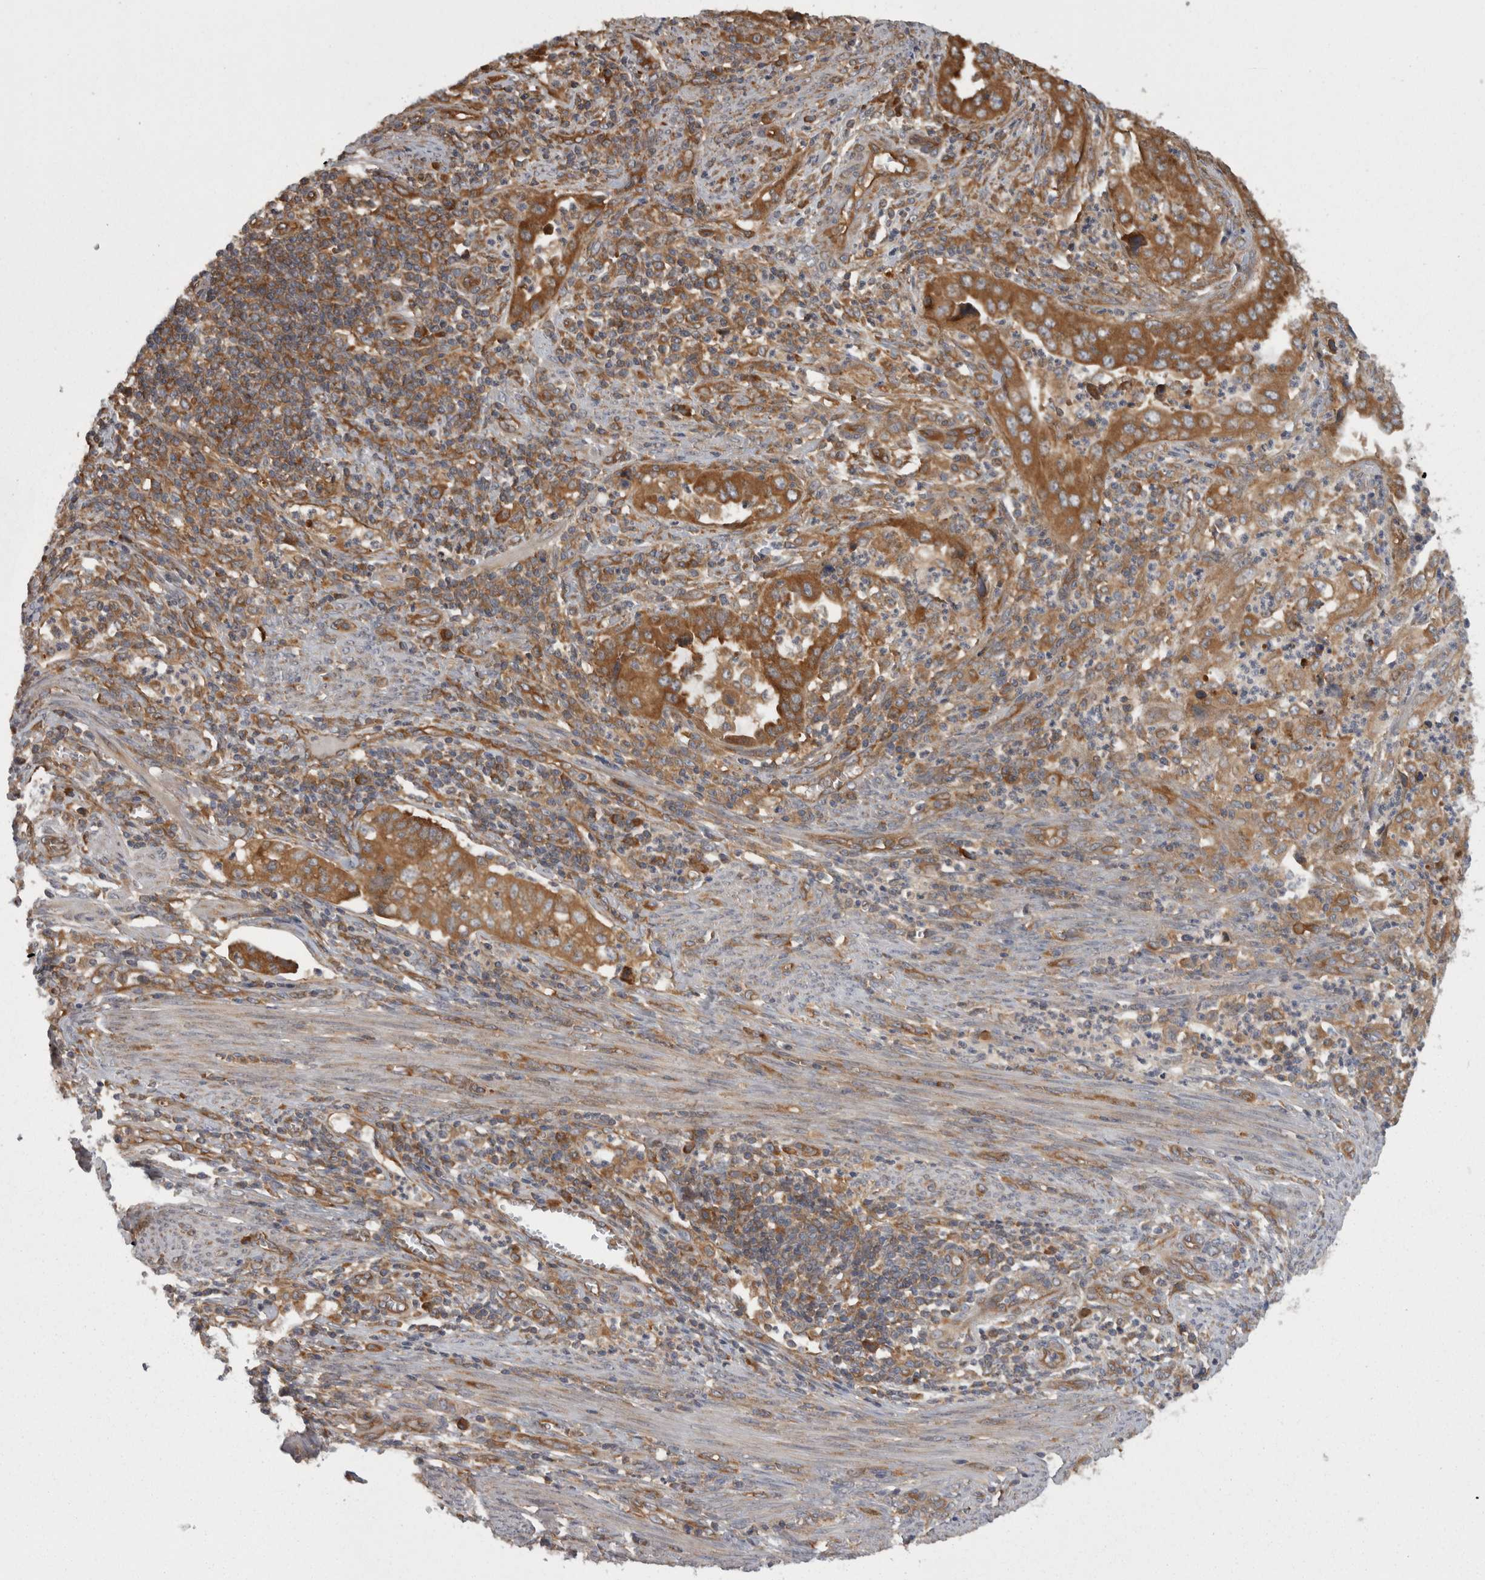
{"staining": {"intensity": "moderate", "quantity": ">75%", "location": "cytoplasmic/membranous"}, "tissue": "endometrial cancer", "cell_type": "Tumor cells", "image_type": "cancer", "snomed": [{"axis": "morphology", "description": "Adenocarcinoma, NOS"}, {"axis": "topography", "description": "Endometrium"}], "caption": "Endometrial cancer stained with a brown dye demonstrates moderate cytoplasmic/membranous positive positivity in about >75% of tumor cells.", "gene": "SMCR8", "patient": {"sex": "female", "age": 51}}